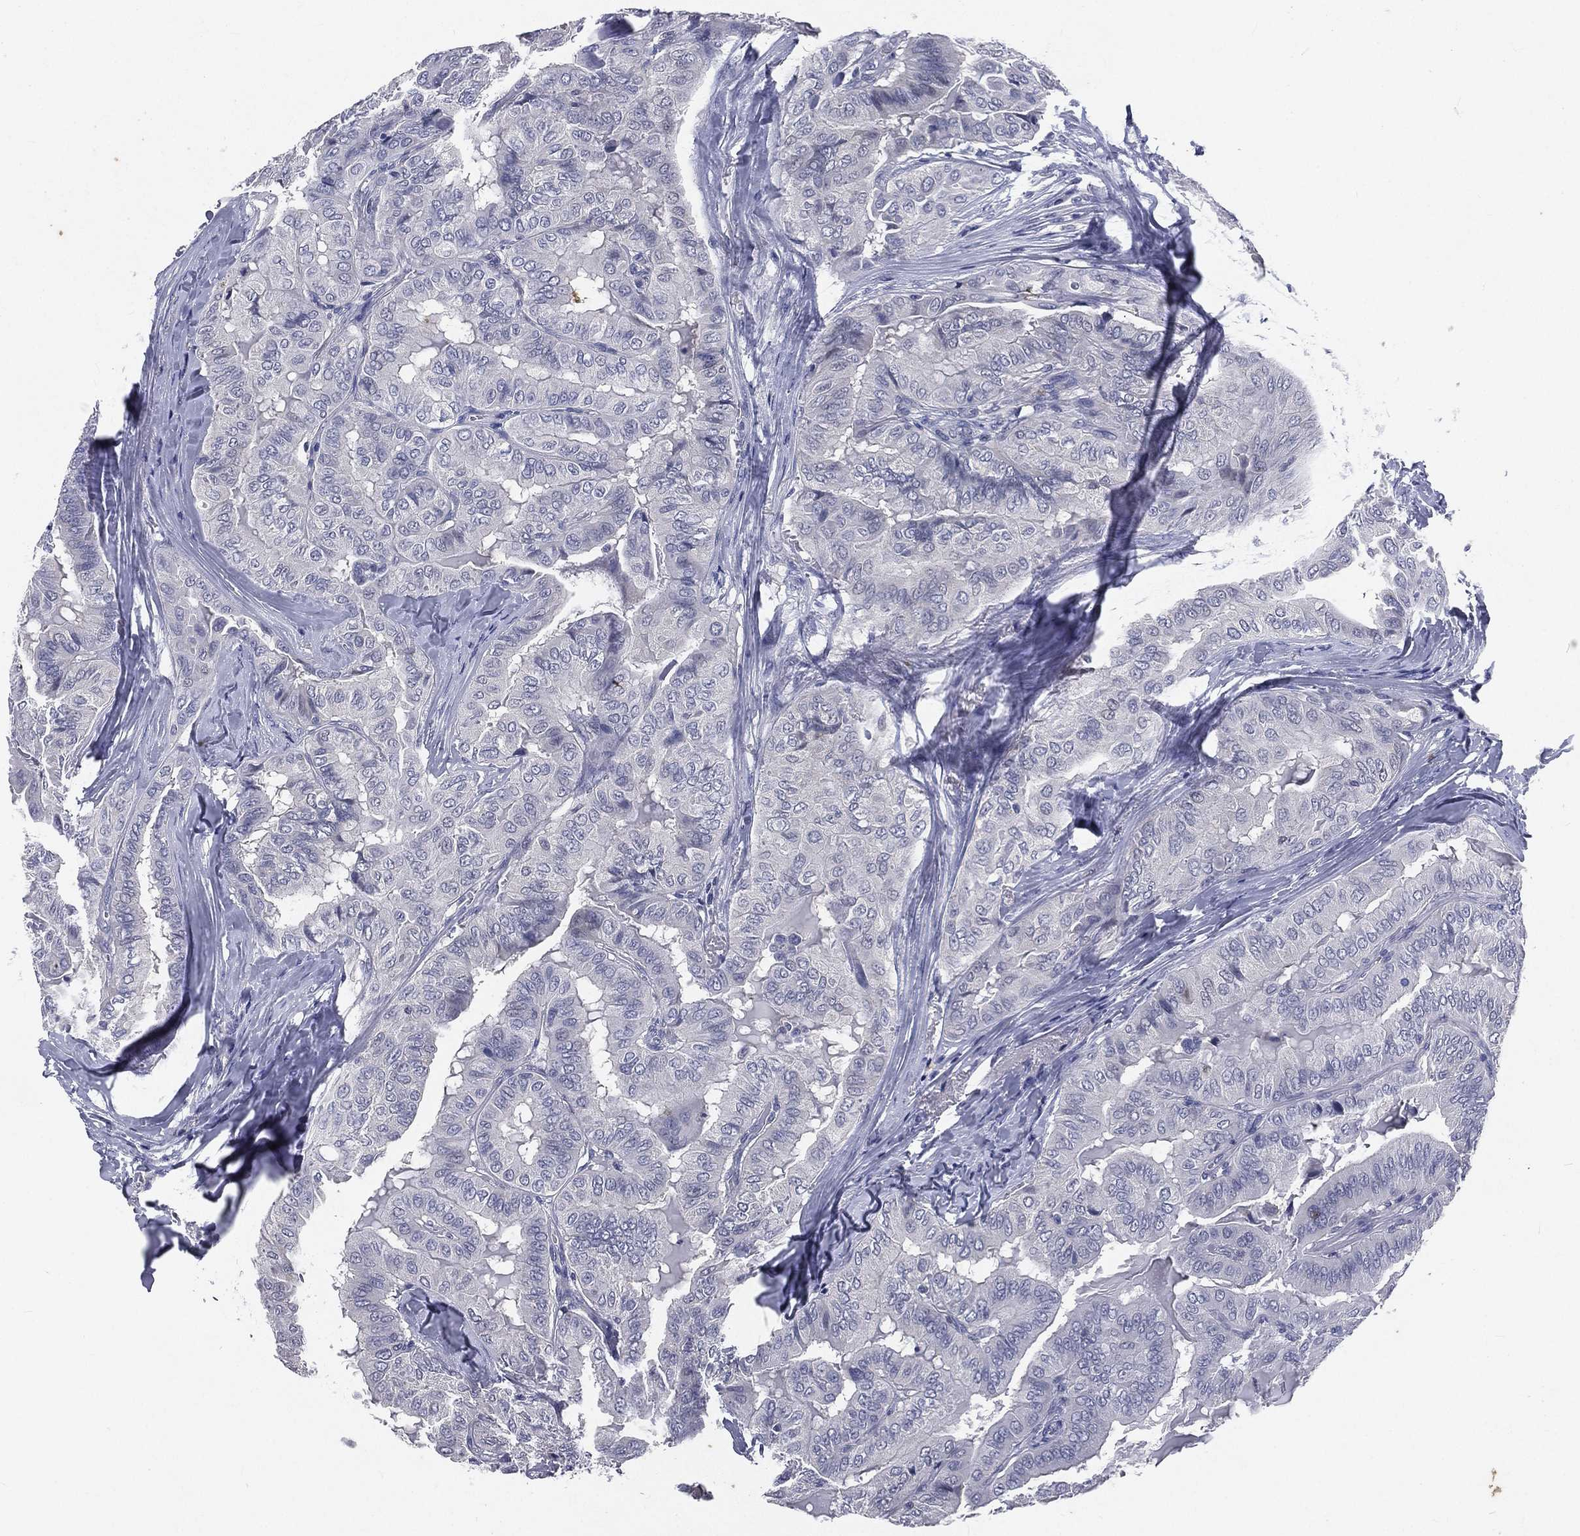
{"staining": {"intensity": "negative", "quantity": "none", "location": "none"}, "tissue": "thyroid cancer", "cell_type": "Tumor cells", "image_type": "cancer", "snomed": [{"axis": "morphology", "description": "Papillary adenocarcinoma, NOS"}, {"axis": "topography", "description": "Thyroid gland"}], "caption": "A histopathology image of thyroid cancer stained for a protein shows no brown staining in tumor cells.", "gene": "IFT27", "patient": {"sex": "female", "age": 68}}